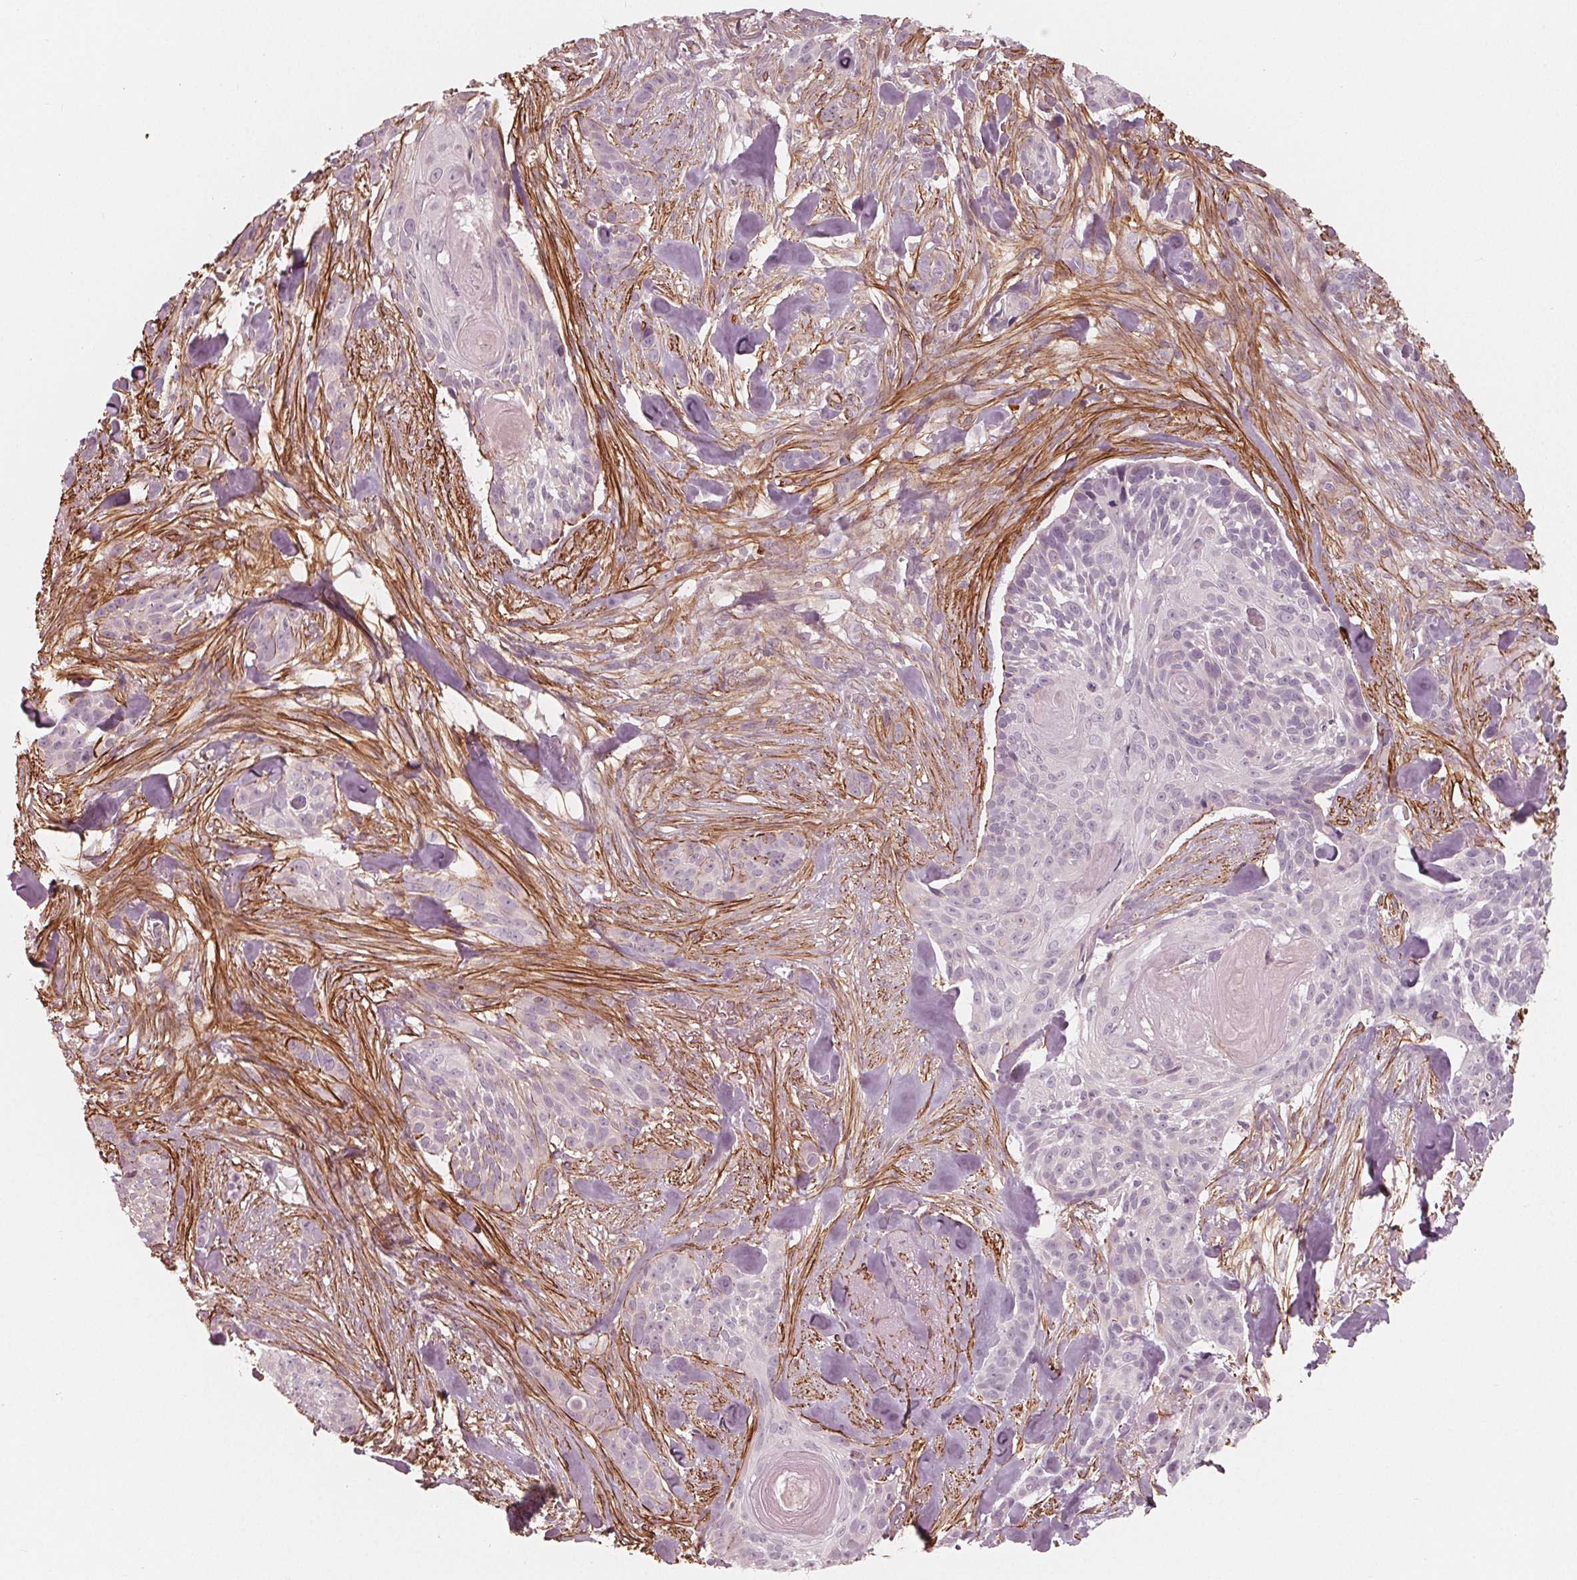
{"staining": {"intensity": "negative", "quantity": "none", "location": "none"}, "tissue": "skin cancer", "cell_type": "Tumor cells", "image_type": "cancer", "snomed": [{"axis": "morphology", "description": "Basal cell carcinoma"}, {"axis": "topography", "description": "Skin"}], "caption": "IHC photomicrograph of human skin cancer (basal cell carcinoma) stained for a protein (brown), which reveals no positivity in tumor cells.", "gene": "MIER3", "patient": {"sex": "male", "age": 87}}